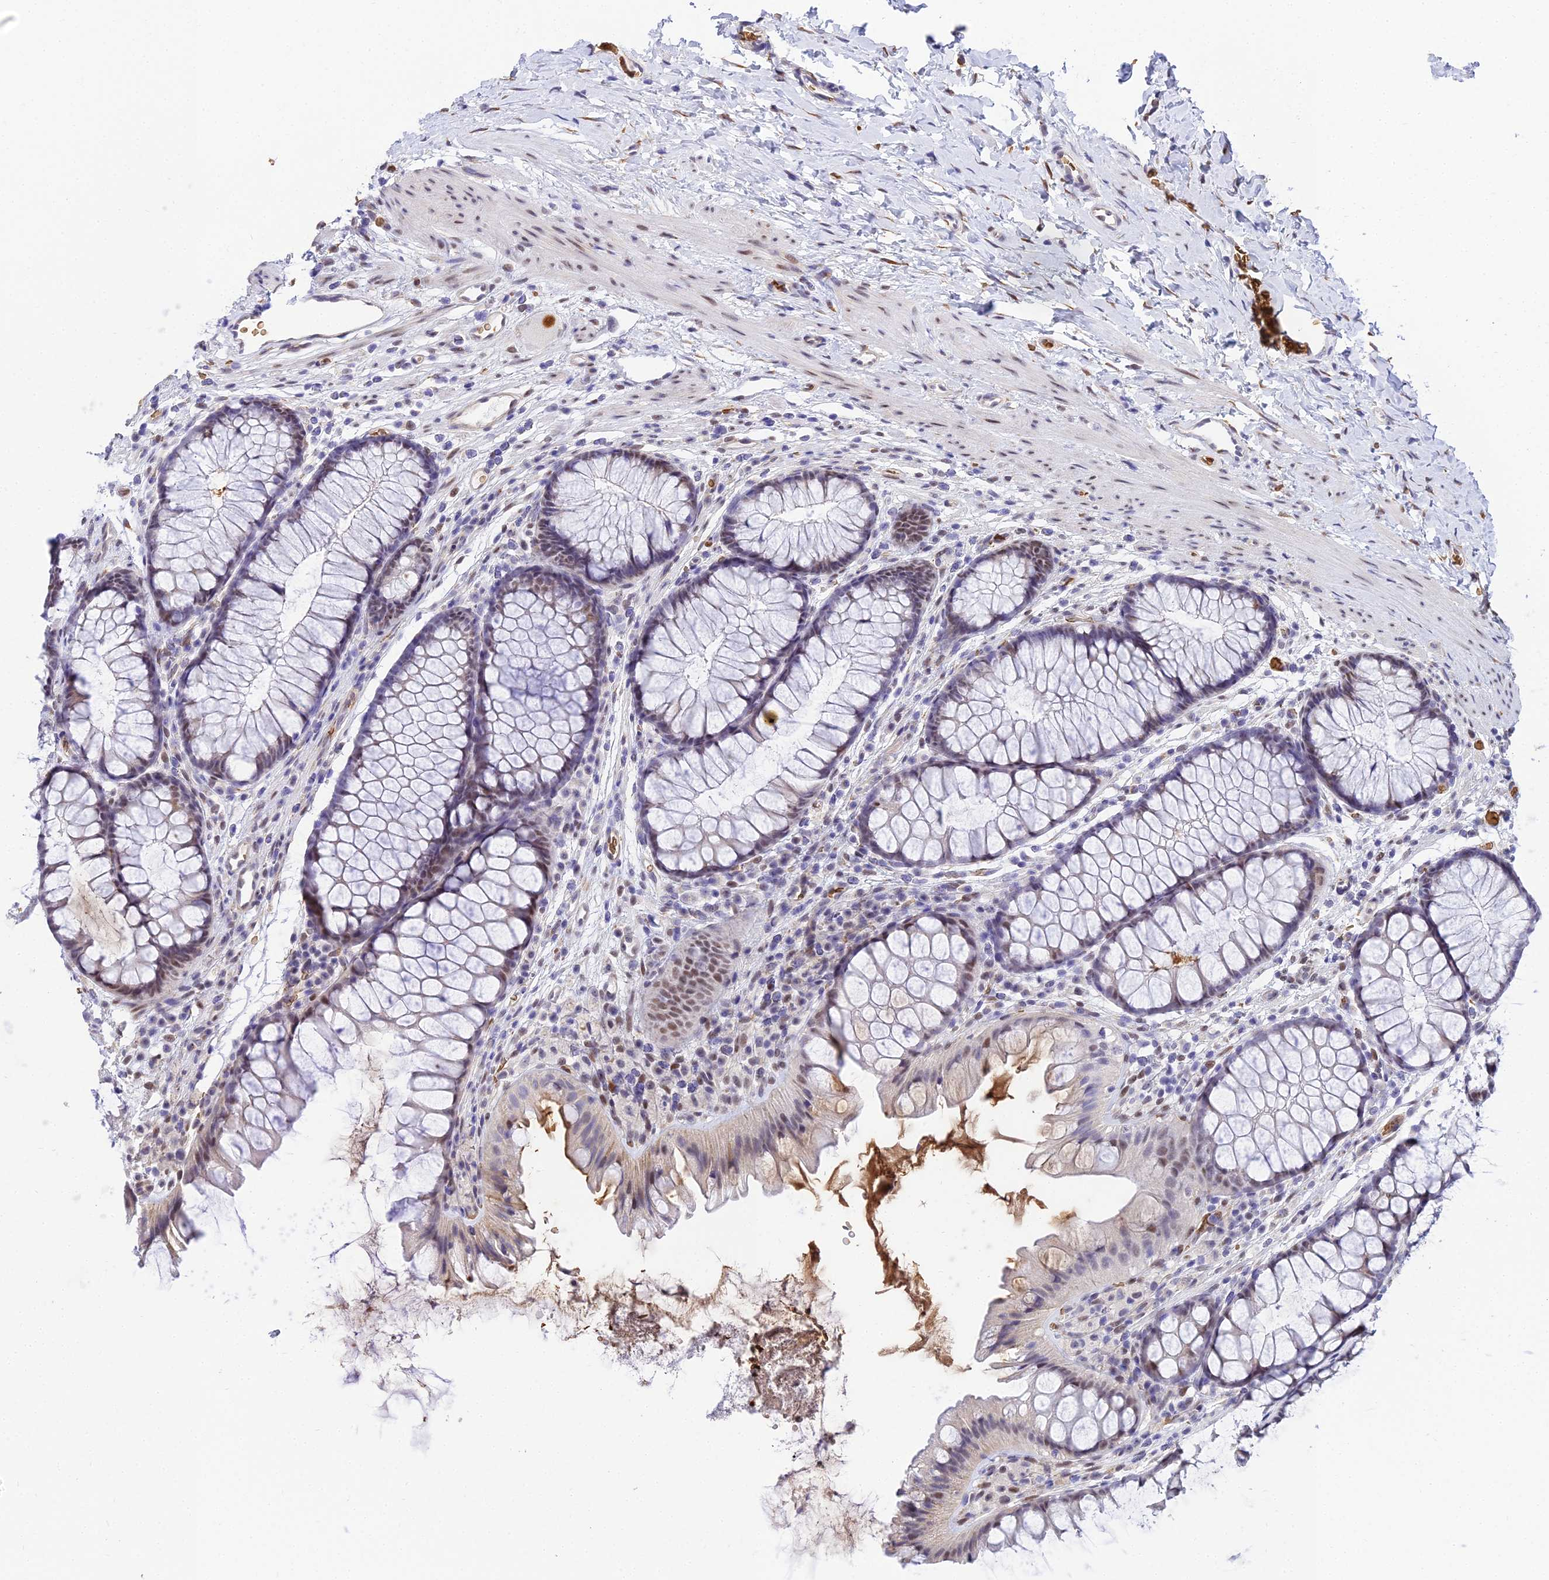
{"staining": {"intensity": "moderate", "quantity": "<25%", "location": "cytoplasmic/membranous"}, "tissue": "colon", "cell_type": "Endothelial cells", "image_type": "normal", "snomed": [{"axis": "morphology", "description": "Normal tissue, NOS"}, {"axis": "topography", "description": "Colon"}], "caption": "This histopathology image reveals benign colon stained with immunohistochemistry (IHC) to label a protein in brown. The cytoplasmic/membranous of endothelial cells show moderate positivity for the protein. Nuclei are counter-stained blue.", "gene": "BCL9", "patient": {"sex": "female", "age": 62}}